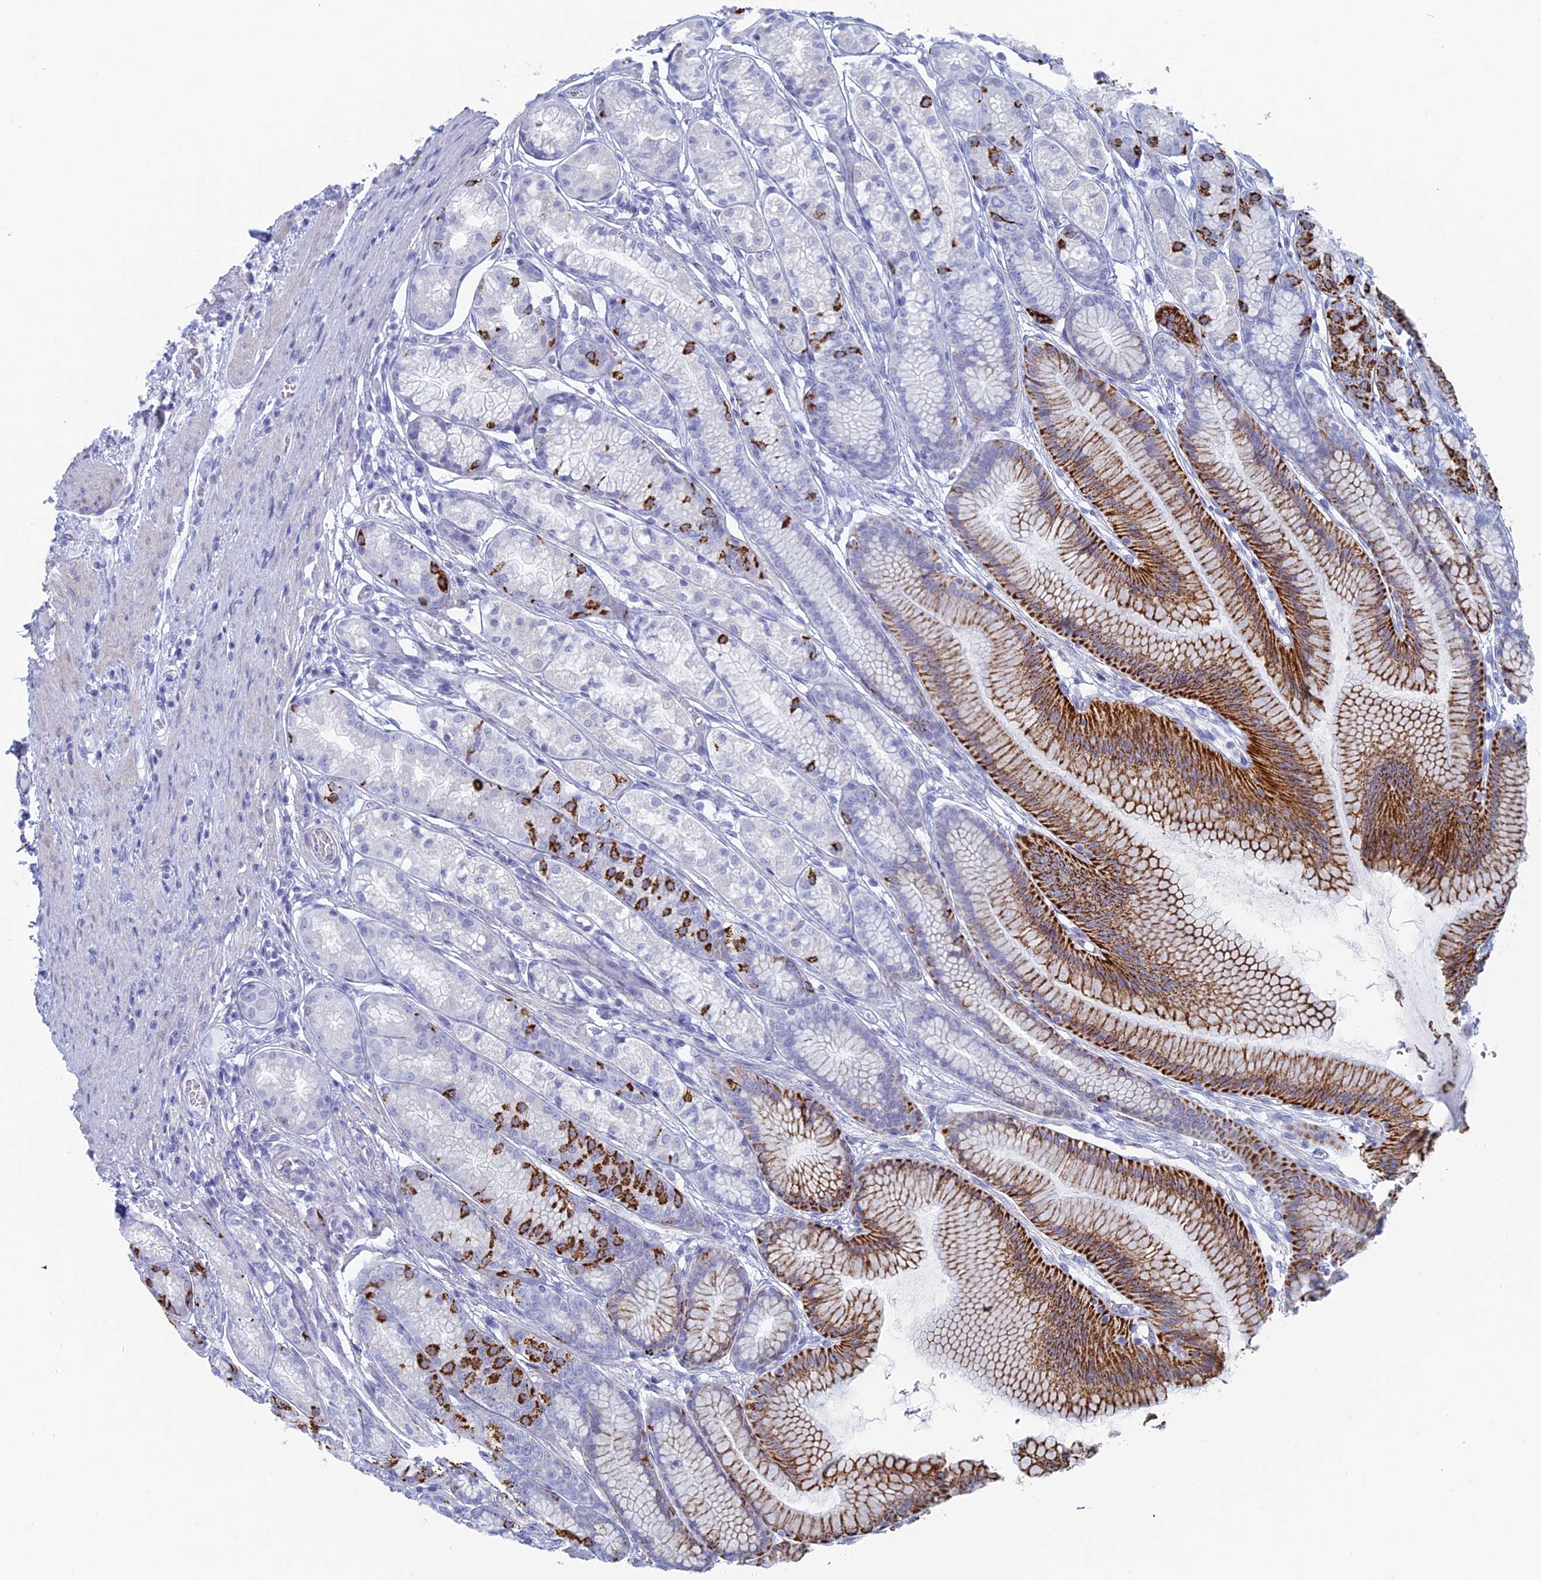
{"staining": {"intensity": "strong", "quantity": "25%-75%", "location": "cytoplasmic/membranous"}, "tissue": "stomach", "cell_type": "Glandular cells", "image_type": "normal", "snomed": [{"axis": "morphology", "description": "Normal tissue, NOS"}, {"axis": "morphology", "description": "Adenocarcinoma, NOS"}, {"axis": "morphology", "description": "Adenocarcinoma, High grade"}, {"axis": "topography", "description": "Stomach, upper"}, {"axis": "topography", "description": "Stomach"}], "caption": "Glandular cells reveal high levels of strong cytoplasmic/membranous expression in approximately 25%-75% of cells in unremarkable human stomach. The staining was performed using DAB, with brown indicating positive protein expression. Nuclei are stained blue with hematoxylin.", "gene": "ALMS1", "patient": {"sex": "female", "age": 65}}